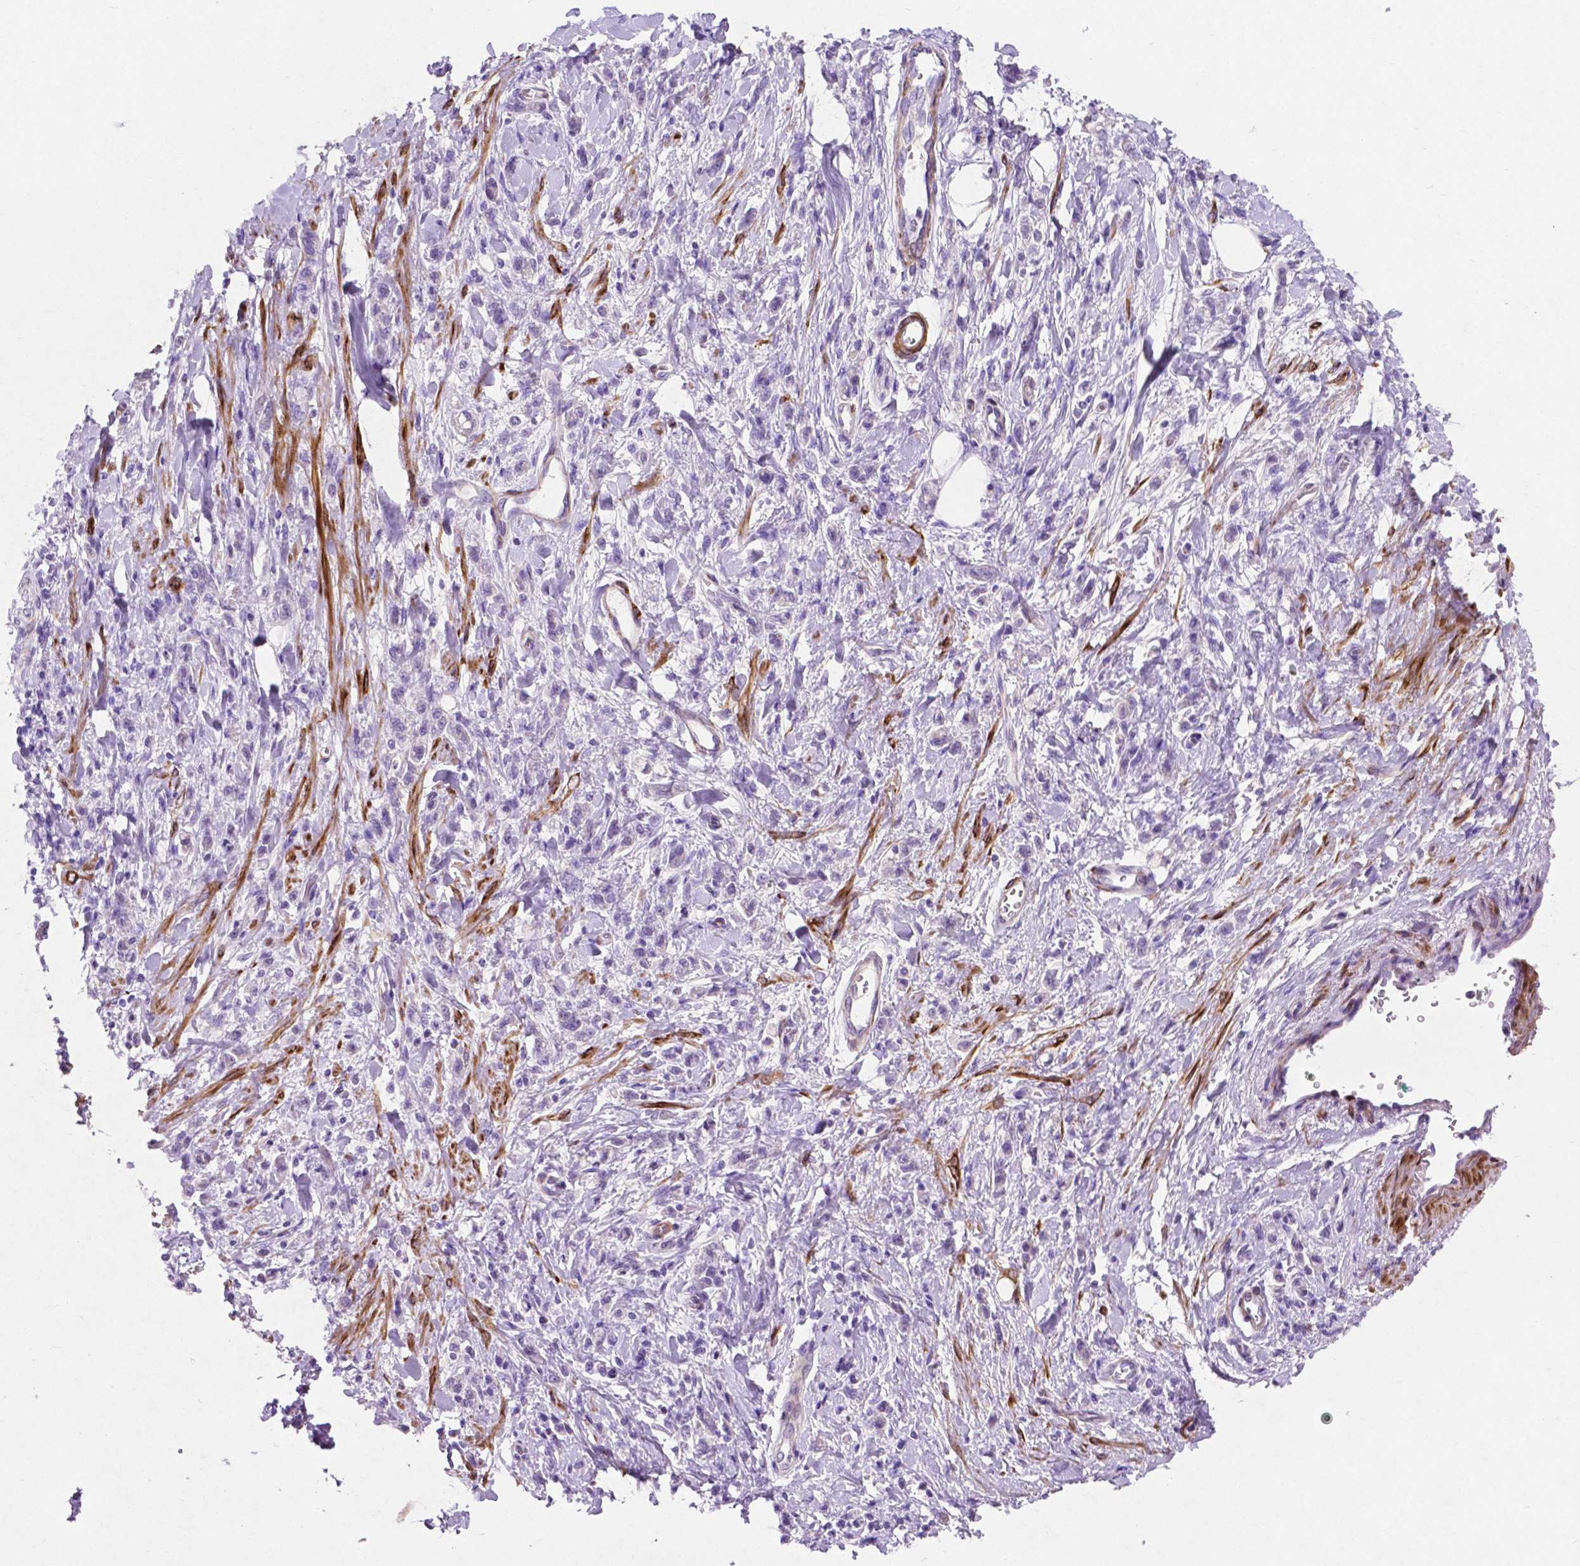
{"staining": {"intensity": "negative", "quantity": "none", "location": "none"}, "tissue": "stomach cancer", "cell_type": "Tumor cells", "image_type": "cancer", "snomed": [{"axis": "morphology", "description": "Adenocarcinoma, NOS"}, {"axis": "topography", "description": "Stomach"}], "caption": "A high-resolution photomicrograph shows IHC staining of stomach cancer (adenocarcinoma), which shows no significant expression in tumor cells.", "gene": "ASPG", "patient": {"sex": "male", "age": 77}}